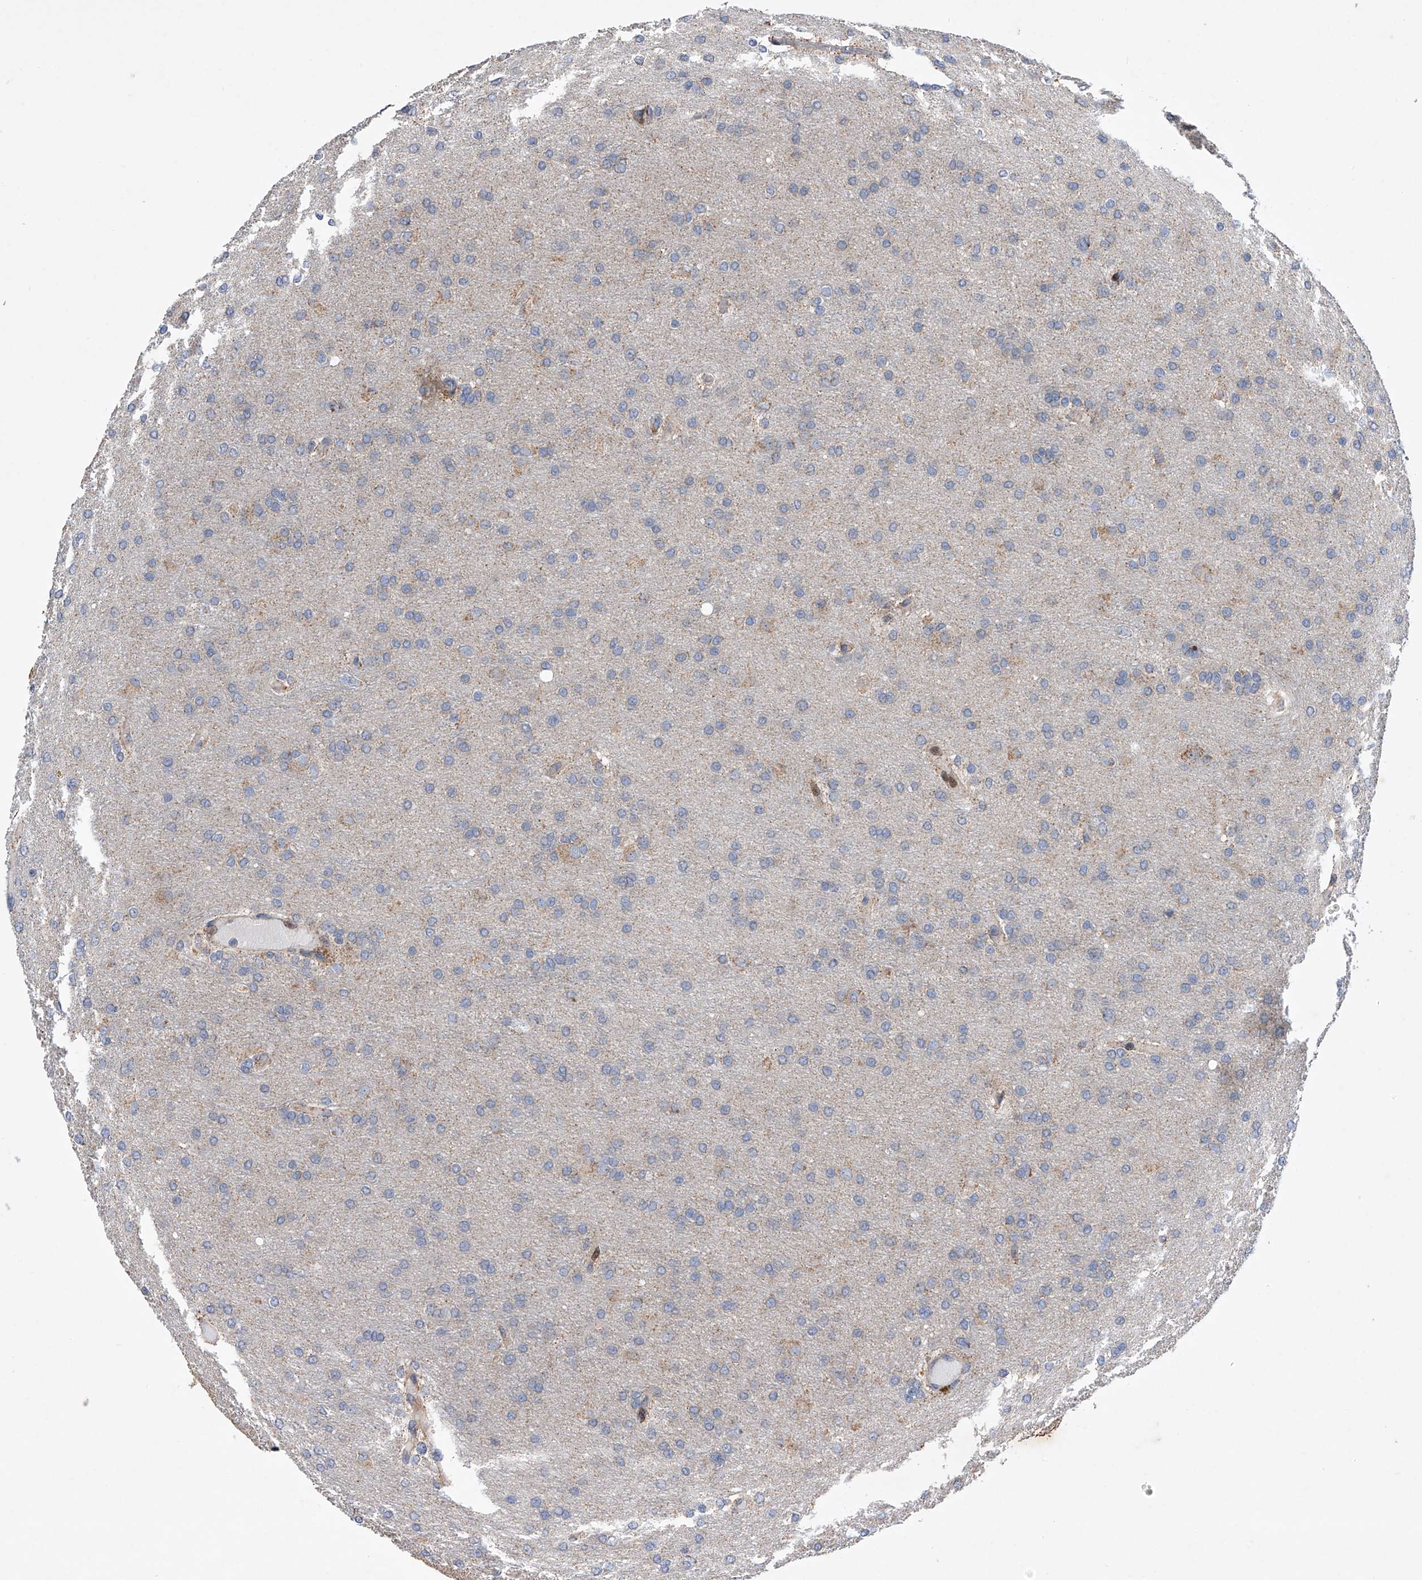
{"staining": {"intensity": "negative", "quantity": "none", "location": "none"}, "tissue": "glioma", "cell_type": "Tumor cells", "image_type": "cancer", "snomed": [{"axis": "morphology", "description": "Glioma, malignant, High grade"}, {"axis": "topography", "description": "Cerebral cortex"}], "caption": "An IHC histopathology image of glioma is shown. There is no staining in tumor cells of glioma.", "gene": "CDH12", "patient": {"sex": "female", "age": 36}}